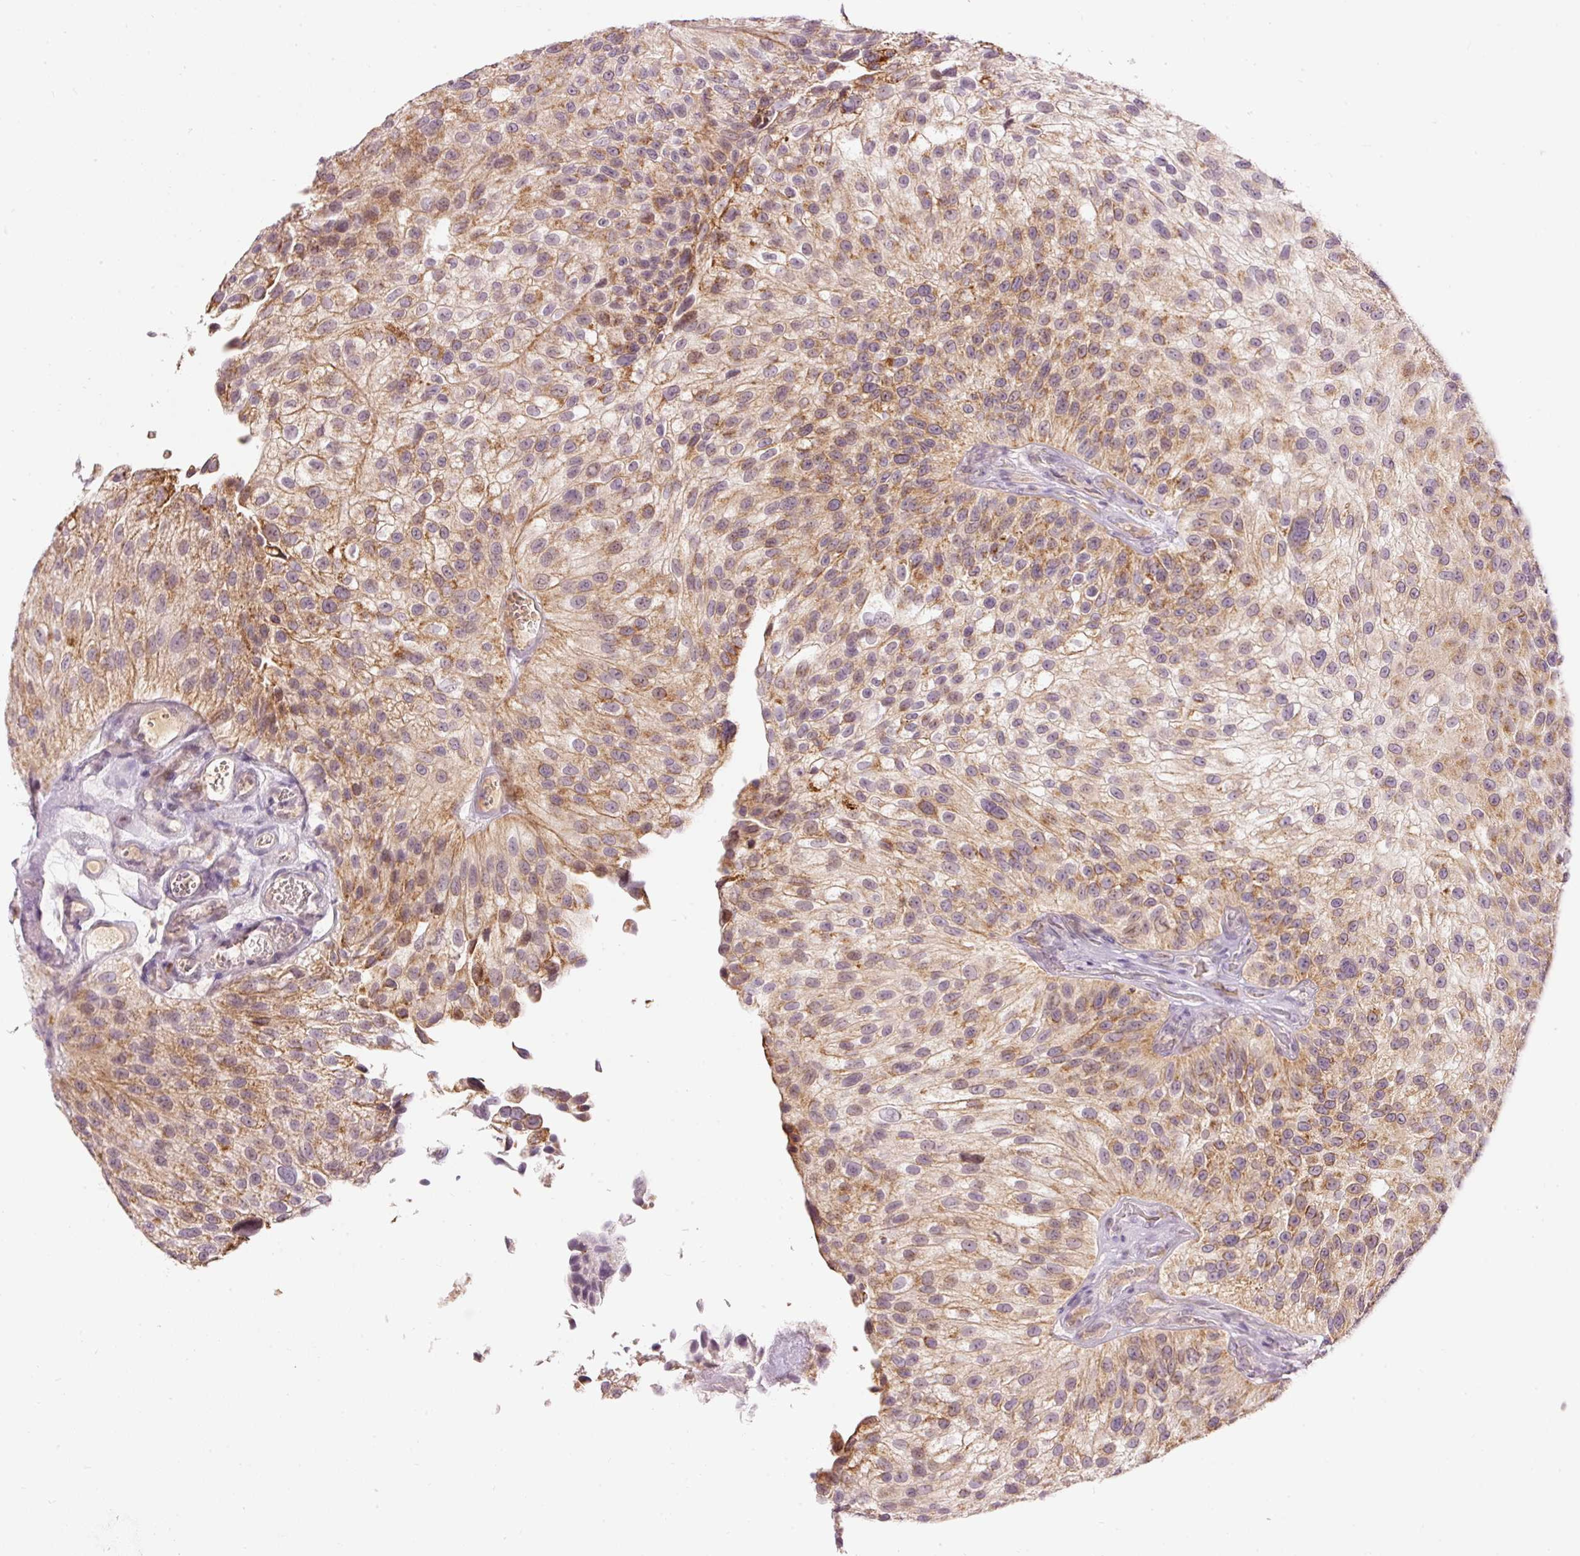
{"staining": {"intensity": "moderate", "quantity": ">75%", "location": "cytoplasmic/membranous"}, "tissue": "urothelial cancer", "cell_type": "Tumor cells", "image_type": "cancer", "snomed": [{"axis": "morphology", "description": "Urothelial carcinoma, NOS"}, {"axis": "topography", "description": "Urinary bladder"}], "caption": "Protein positivity by immunohistochemistry shows moderate cytoplasmic/membranous staining in approximately >75% of tumor cells in transitional cell carcinoma.", "gene": "ABHD11", "patient": {"sex": "male", "age": 87}}